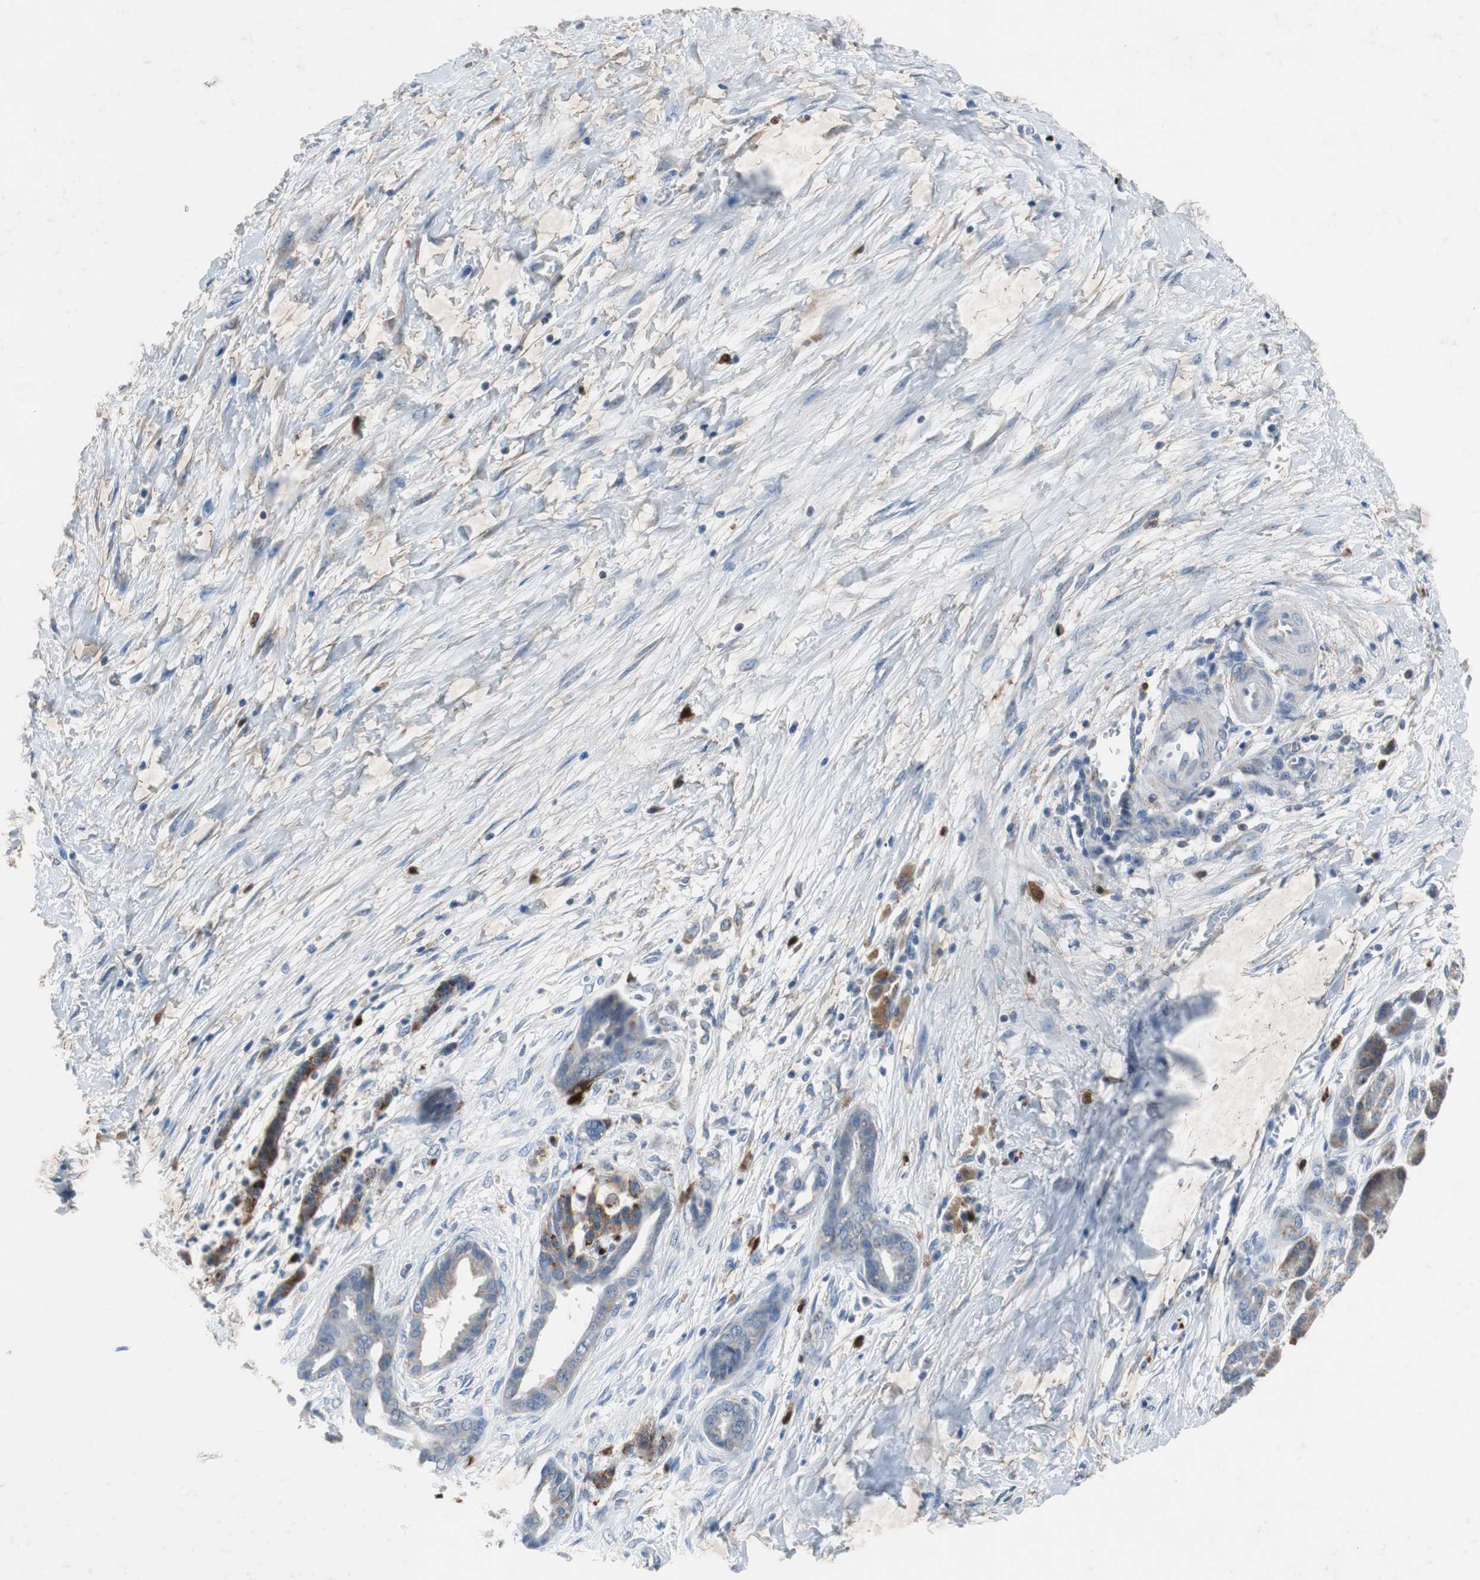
{"staining": {"intensity": "weak", "quantity": "25%-75%", "location": "cytoplasmic/membranous"}, "tissue": "pancreatic cancer", "cell_type": "Tumor cells", "image_type": "cancer", "snomed": [{"axis": "morphology", "description": "Adenocarcinoma, NOS"}, {"axis": "topography", "description": "Pancreas"}], "caption": "The immunohistochemical stain highlights weak cytoplasmic/membranous positivity in tumor cells of pancreatic cancer (adenocarcinoma) tissue.", "gene": "CALB2", "patient": {"sex": "male", "age": 59}}